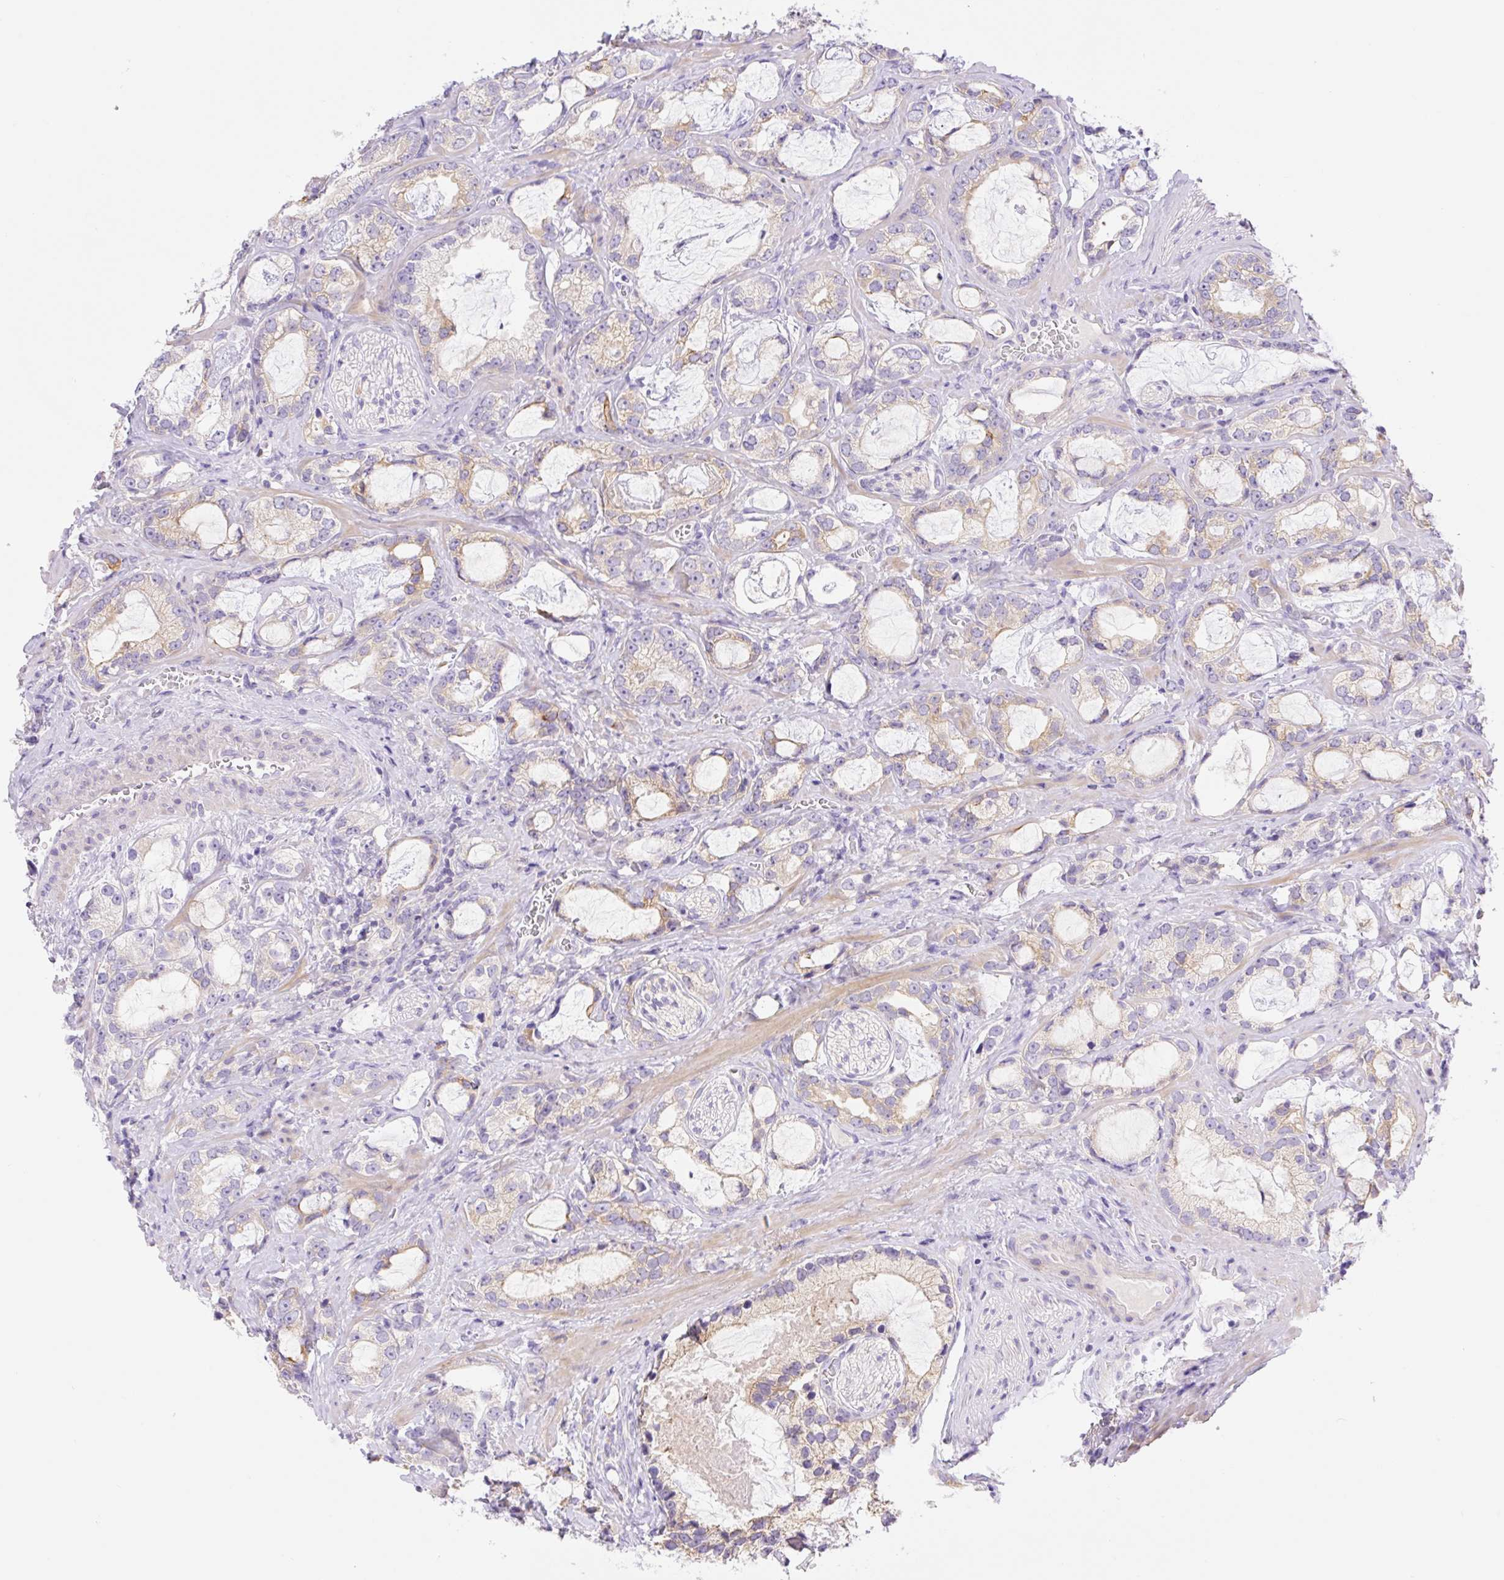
{"staining": {"intensity": "weak", "quantity": "25%-75%", "location": "cytoplasmic/membranous"}, "tissue": "prostate cancer", "cell_type": "Tumor cells", "image_type": "cancer", "snomed": [{"axis": "morphology", "description": "Adenocarcinoma, Medium grade"}, {"axis": "topography", "description": "Prostate"}], "caption": "A brown stain shows weak cytoplasmic/membranous positivity of a protein in medium-grade adenocarcinoma (prostate) tumor cells.", "gene": "DENND5A", "patient": {"sex": "male", "age": 57}}